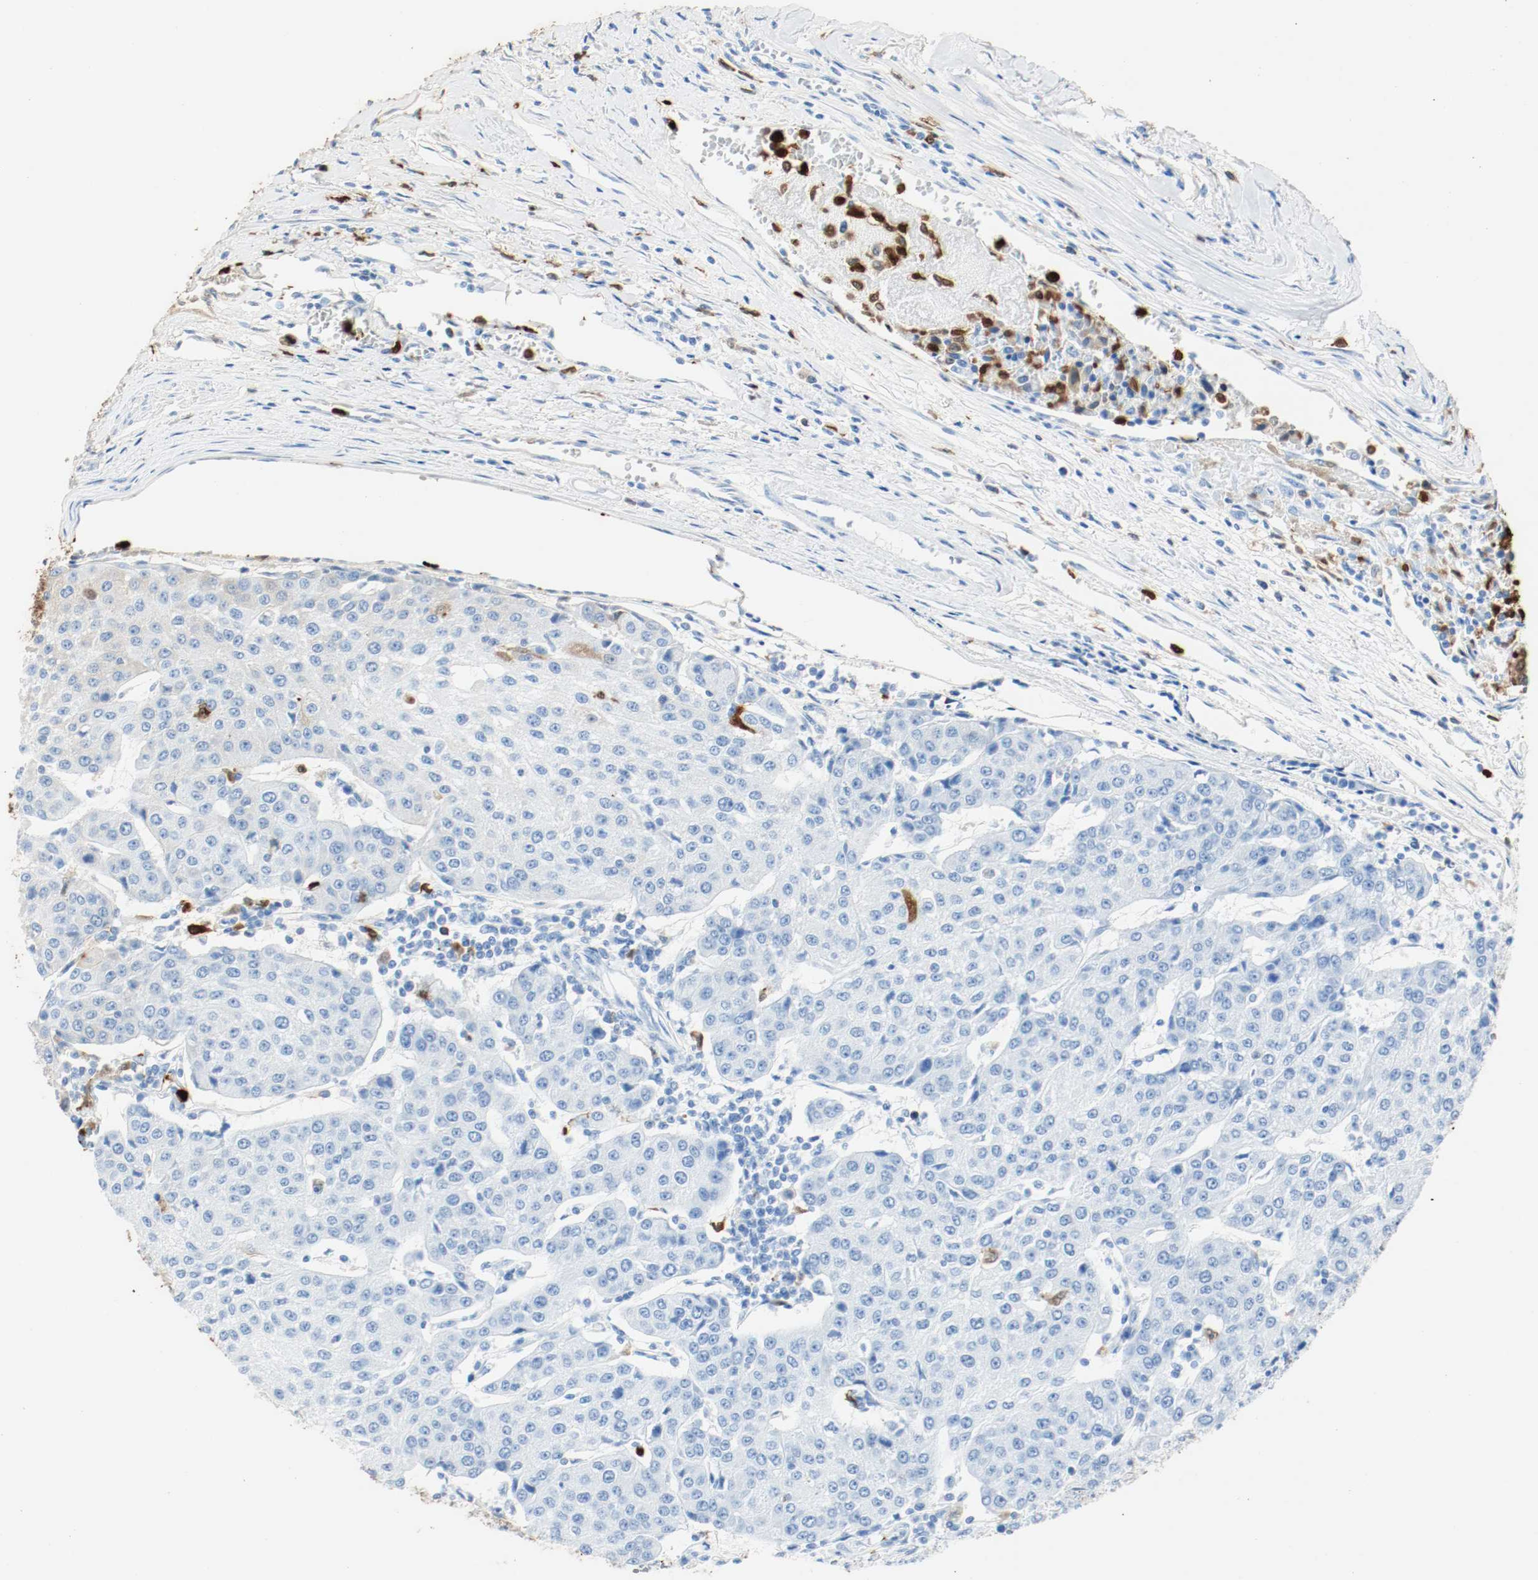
{"staining": {"intensity": "negative", "quantity": "none", "location": "none"}, "tissue": "urothelial cancer", "cell_type": "Tumor cells", "image_type": "cancer", "snomed": [{"axis": "morphology", "description": "Urothelial carcinoma, High grade"}, {"axis": "topography", "description": "Urinary bladder"}], "caption": "This is a image of IHC staining of urothelial cancer, which shows no positivity in tumor cells.", "gene": "S100A9", "patient": {"sex": "female", "age": 85}}